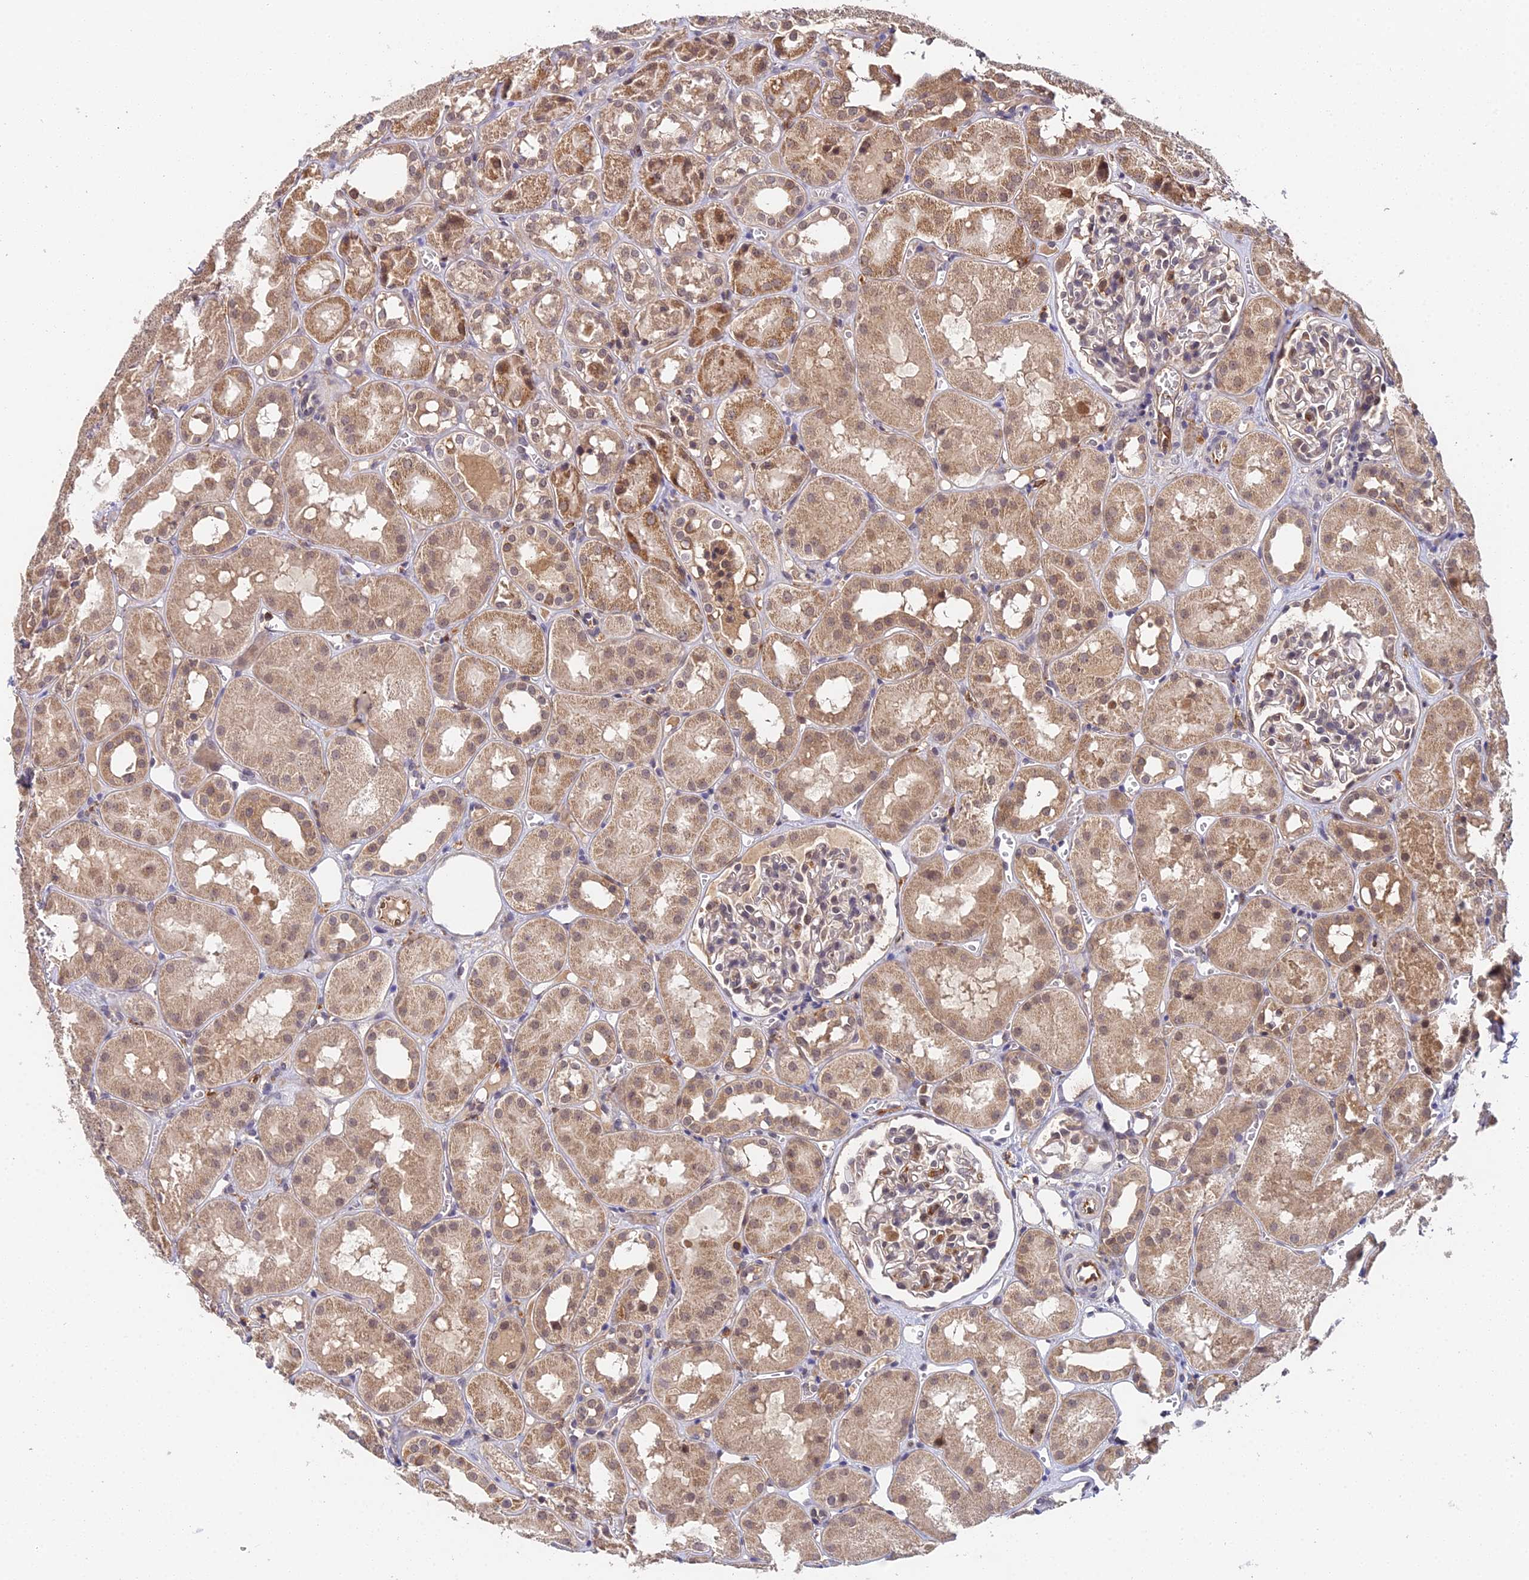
{"staining": {"intensity": "weak", "quantity": "25%-75%", "location": "nuclear"}, "tissue": "kidney", "cell_type": "Cells in glomeruli", "image_type": "normal", "snomed": [{"axis": "morphology", "description": "Normal tissue, NOS"}, {"axis": "topography", "description": "Kidney"}], "caption": "Kidney stained with DAB immunohistochemistry (IHC) shows low levels of weak nuclear staining in approximately 25%-75% of cells in glomeruli. (Stains: DAB (3,3'-diaminobenzidine) in brown, nuclei in blue, Microscopy: brightfield microscopy at high magnification).", "gene": "TPRX1", "patient": {"sex": "male", "age": 16}}